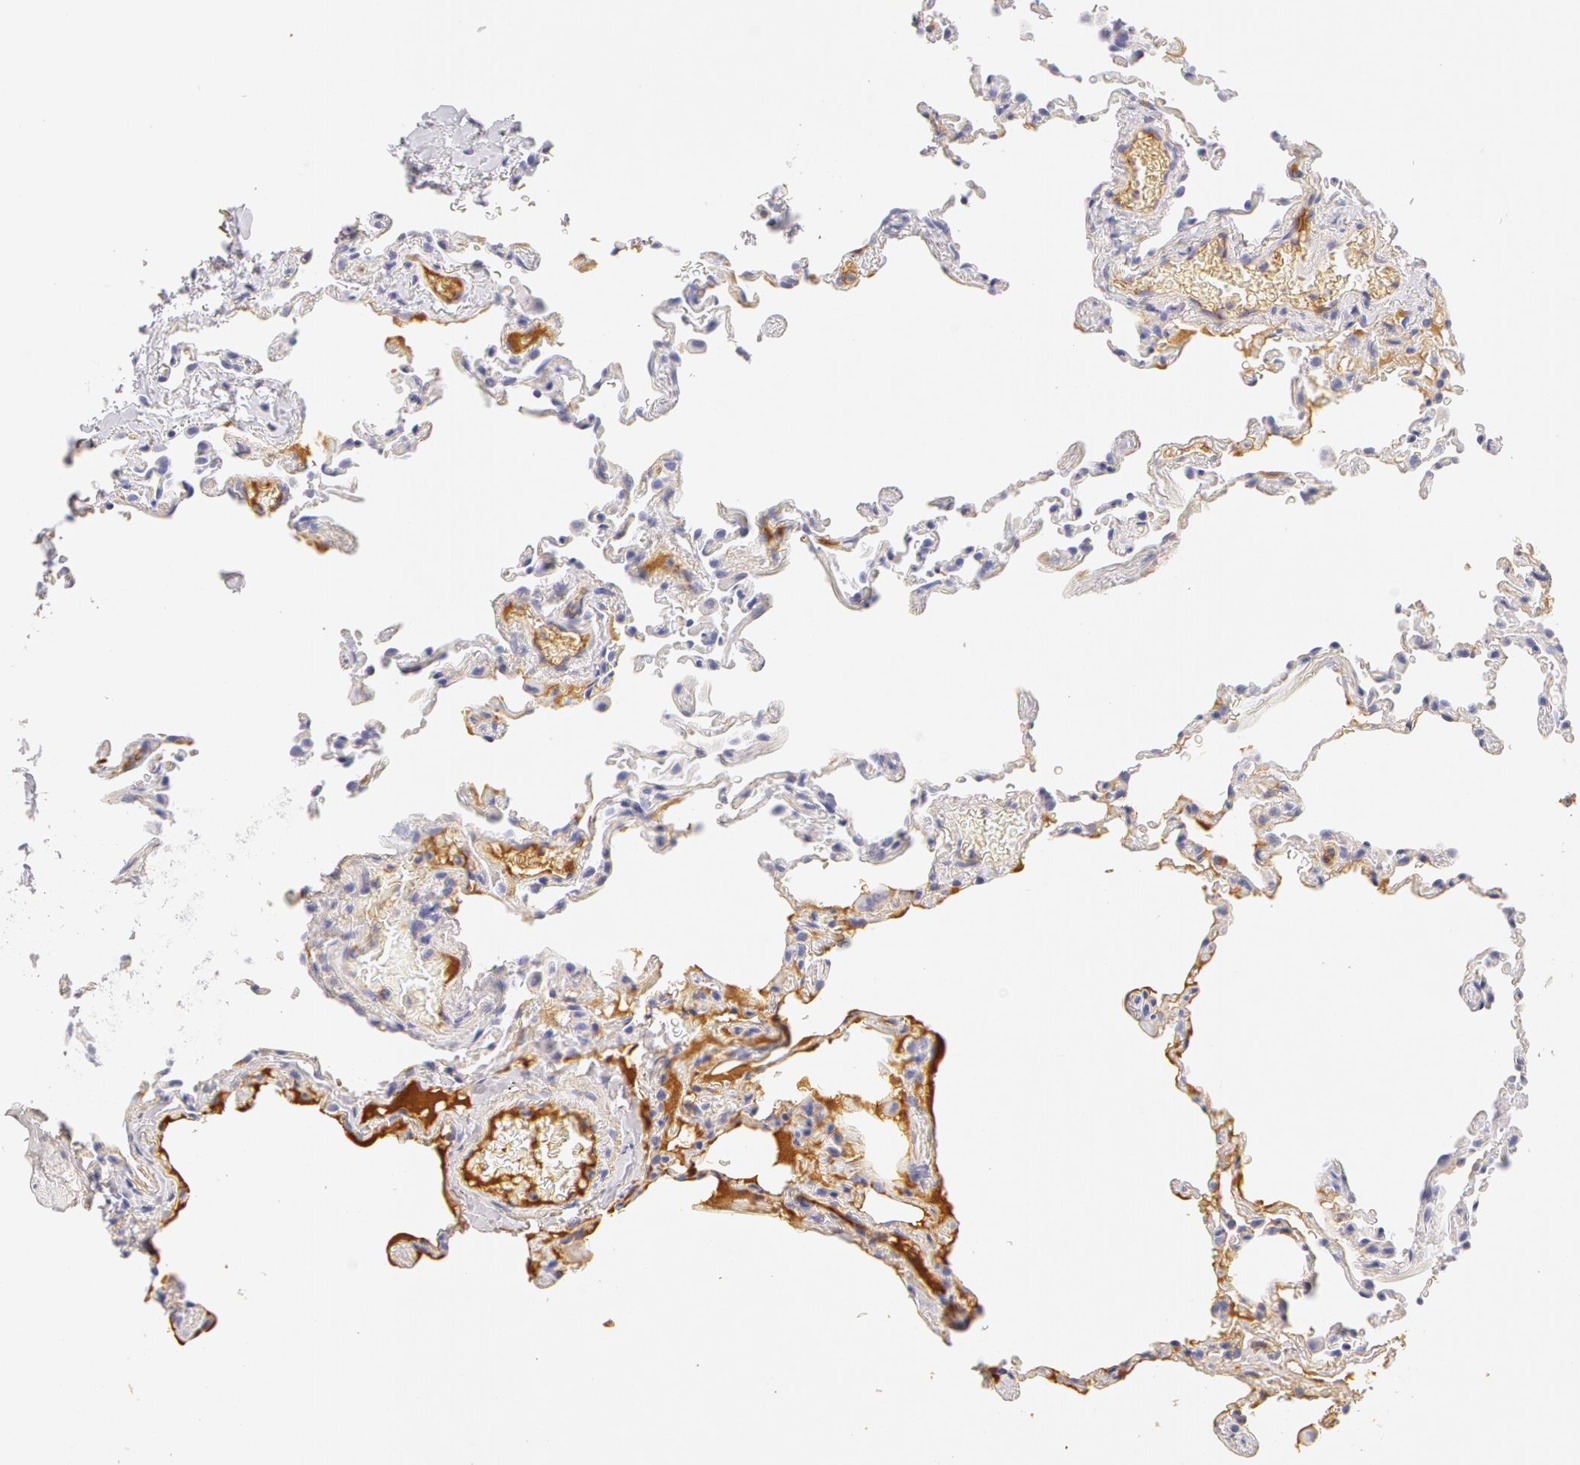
{"staining": {"intensity": "negative", "quantity": "none", "location": "none"}, "tissue": "lung", "cell_type": "Alveolar cells", "image_type": "normal", "snomed": [{"axis": "morphology", "description": "Normal tissue, NOS"}, {"axis": "topography", "description": "Lung"}], "caption": "Protein analysis of unremarkable lung exhibits no significant staining in alveolar cells.", "gene": "AHSG", "patient": {"sex": "female", "age": 61}}